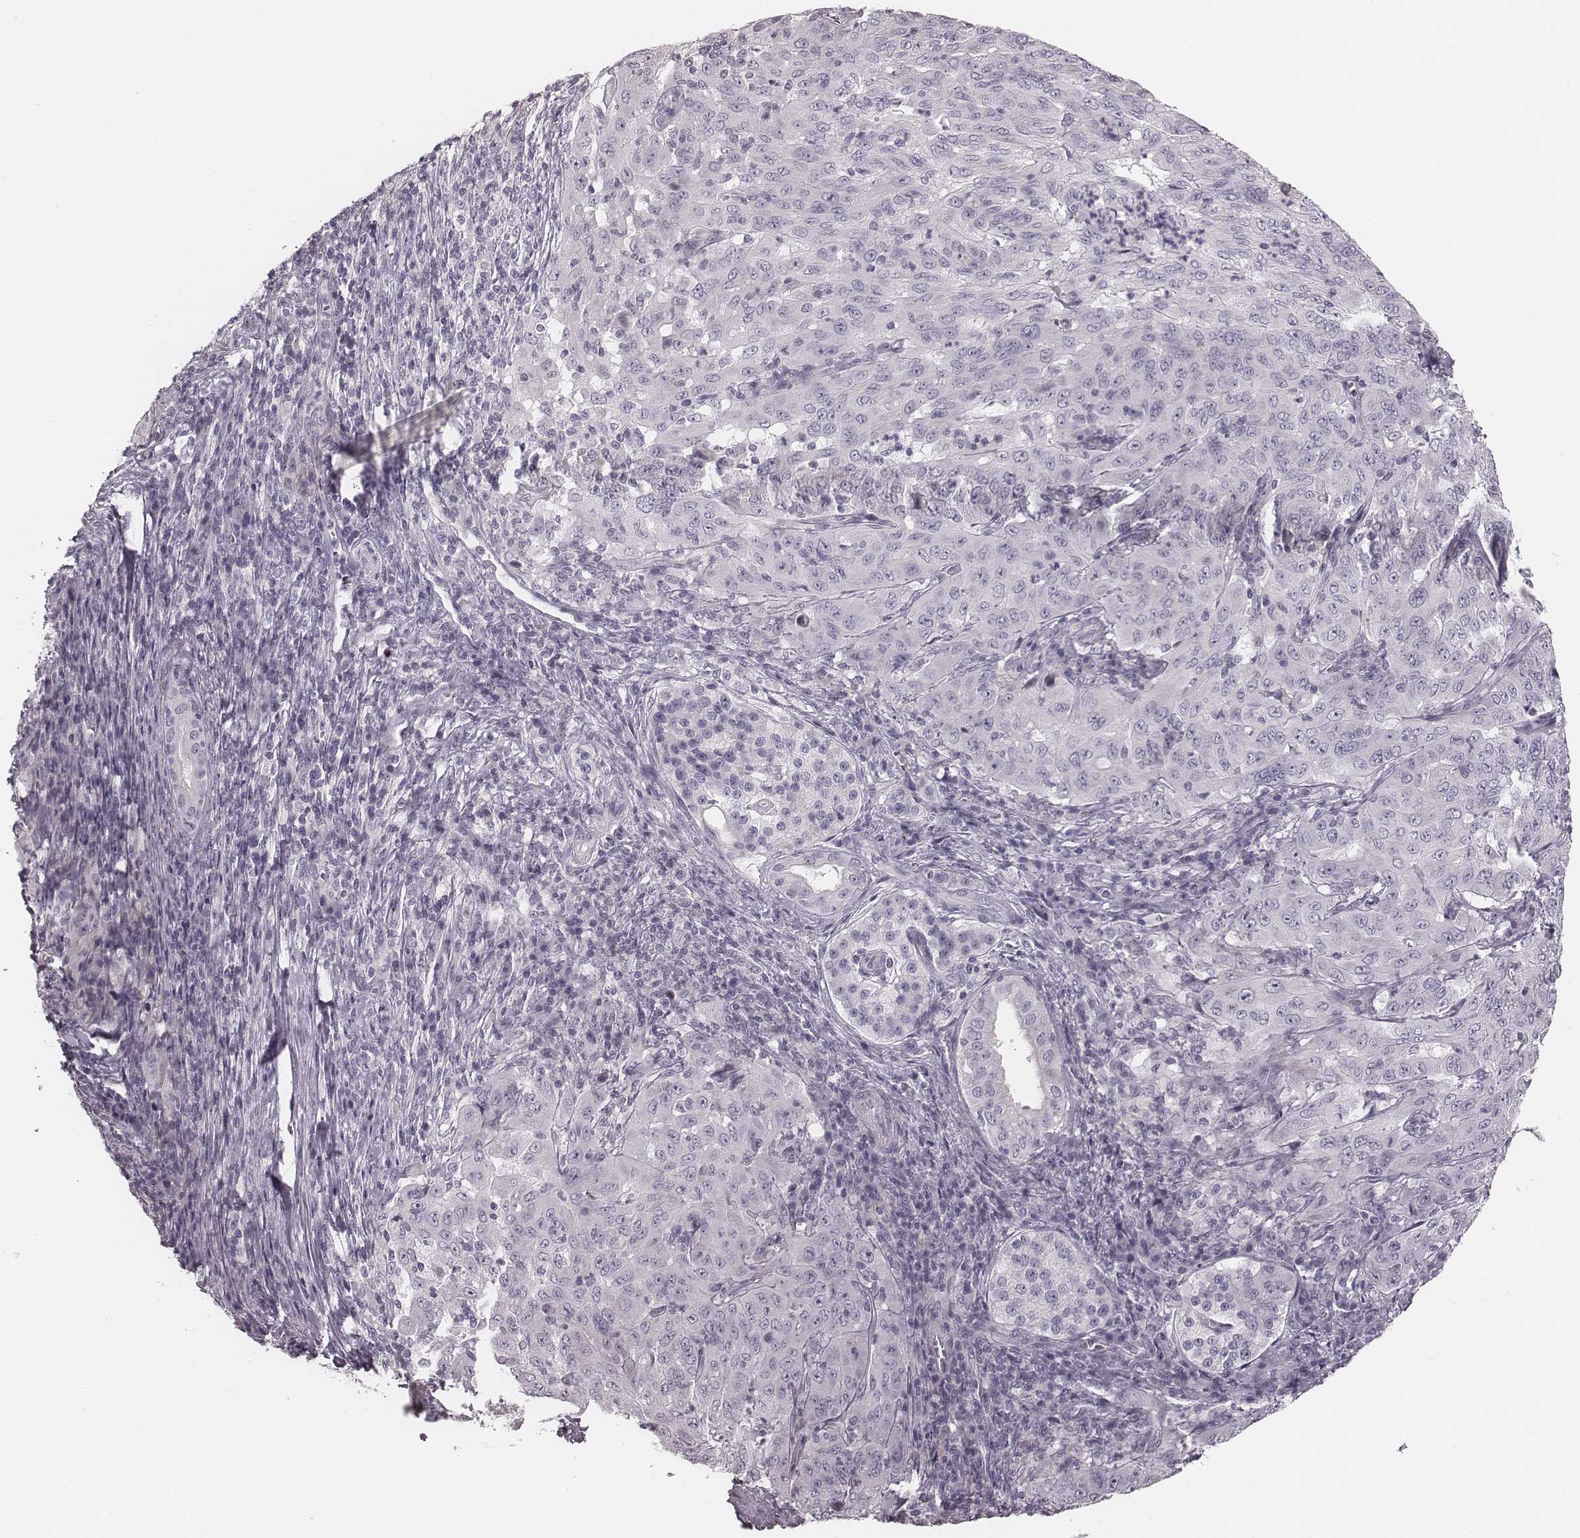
{"staining": {"intensity": "negative", "quantity": "none", "location": "none"}, "tissue": "pancreatic cancer", "cell_type": "Tumor cells", "image_type": "cancer", "snomed": [{"axis": "morphology", "description": "Adenocarcinoma, NOS"}, {"axis": "topography", "description": "Pancreas"}], "caption": "There is no significant staining in tumor cells of adenocarcinoma (pancreatic). (DAB immunohistochemistry, high magnification).", "gene": "S100Z", "patient": {"sex": "male", "age": 63}}